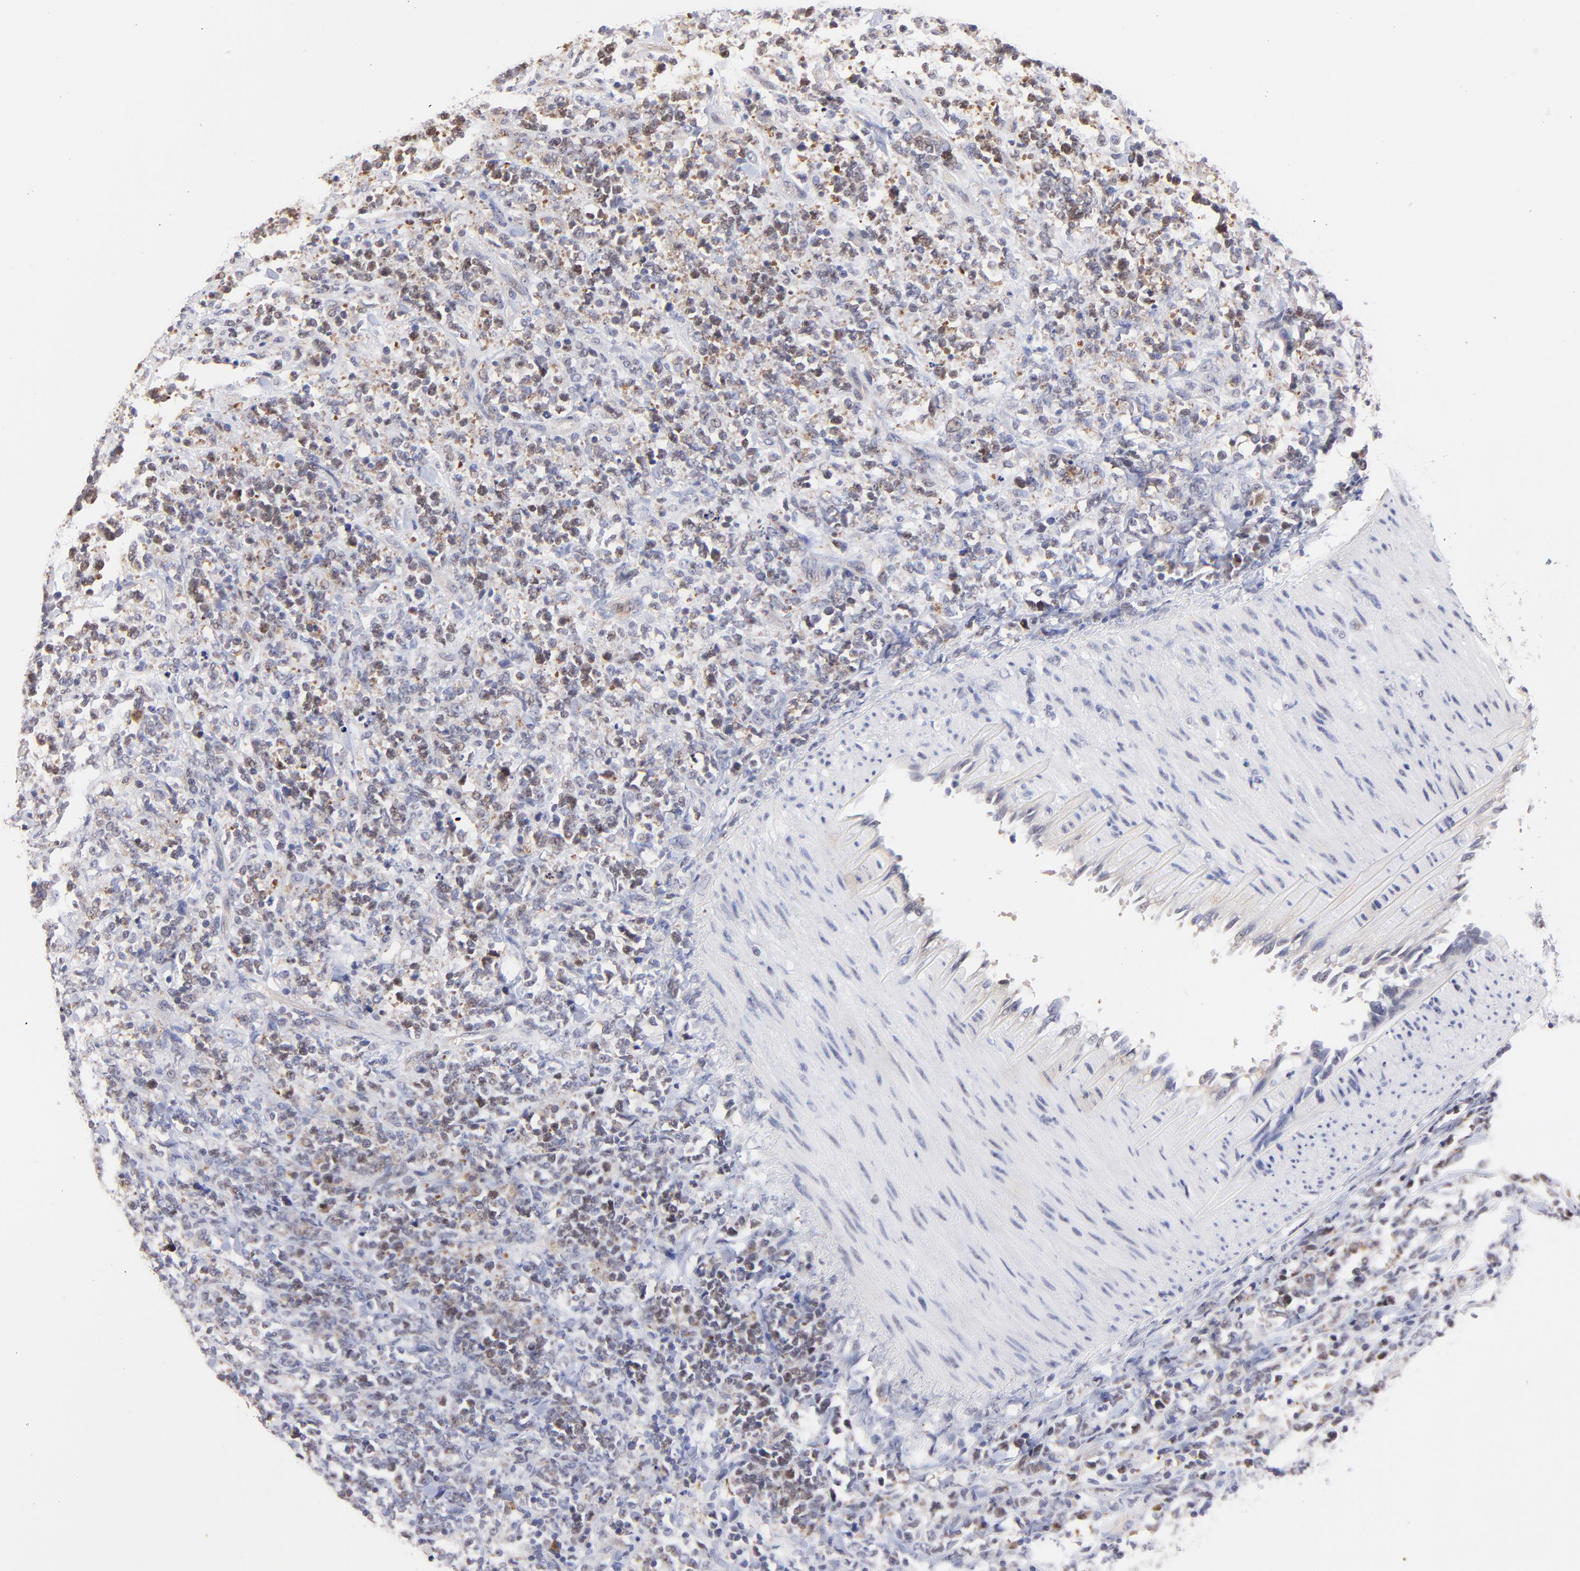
{"staining": {"intensity": "weak", "quantity": "25%-75%", "location": "nuclear"}, "tissue": "lymphoma", "cell_type": "Tumor cells", "image_type": "cancer", "snomed": [{"axis": "morphology", "description": "Malignant lymphoma, non-Hodgkin's type, High grade"}, {"axis": "topography", "description": "Soft tissue"}], "caption": "IHC of human malignant lymphoma, non-Hodgkin's type (high-grade) reveals low levels of weak nuclear positivity in approximately 25%-75% of tumor cells.", "gene": "ZNF155", "patient": {"sex": "male", "age": 18}}